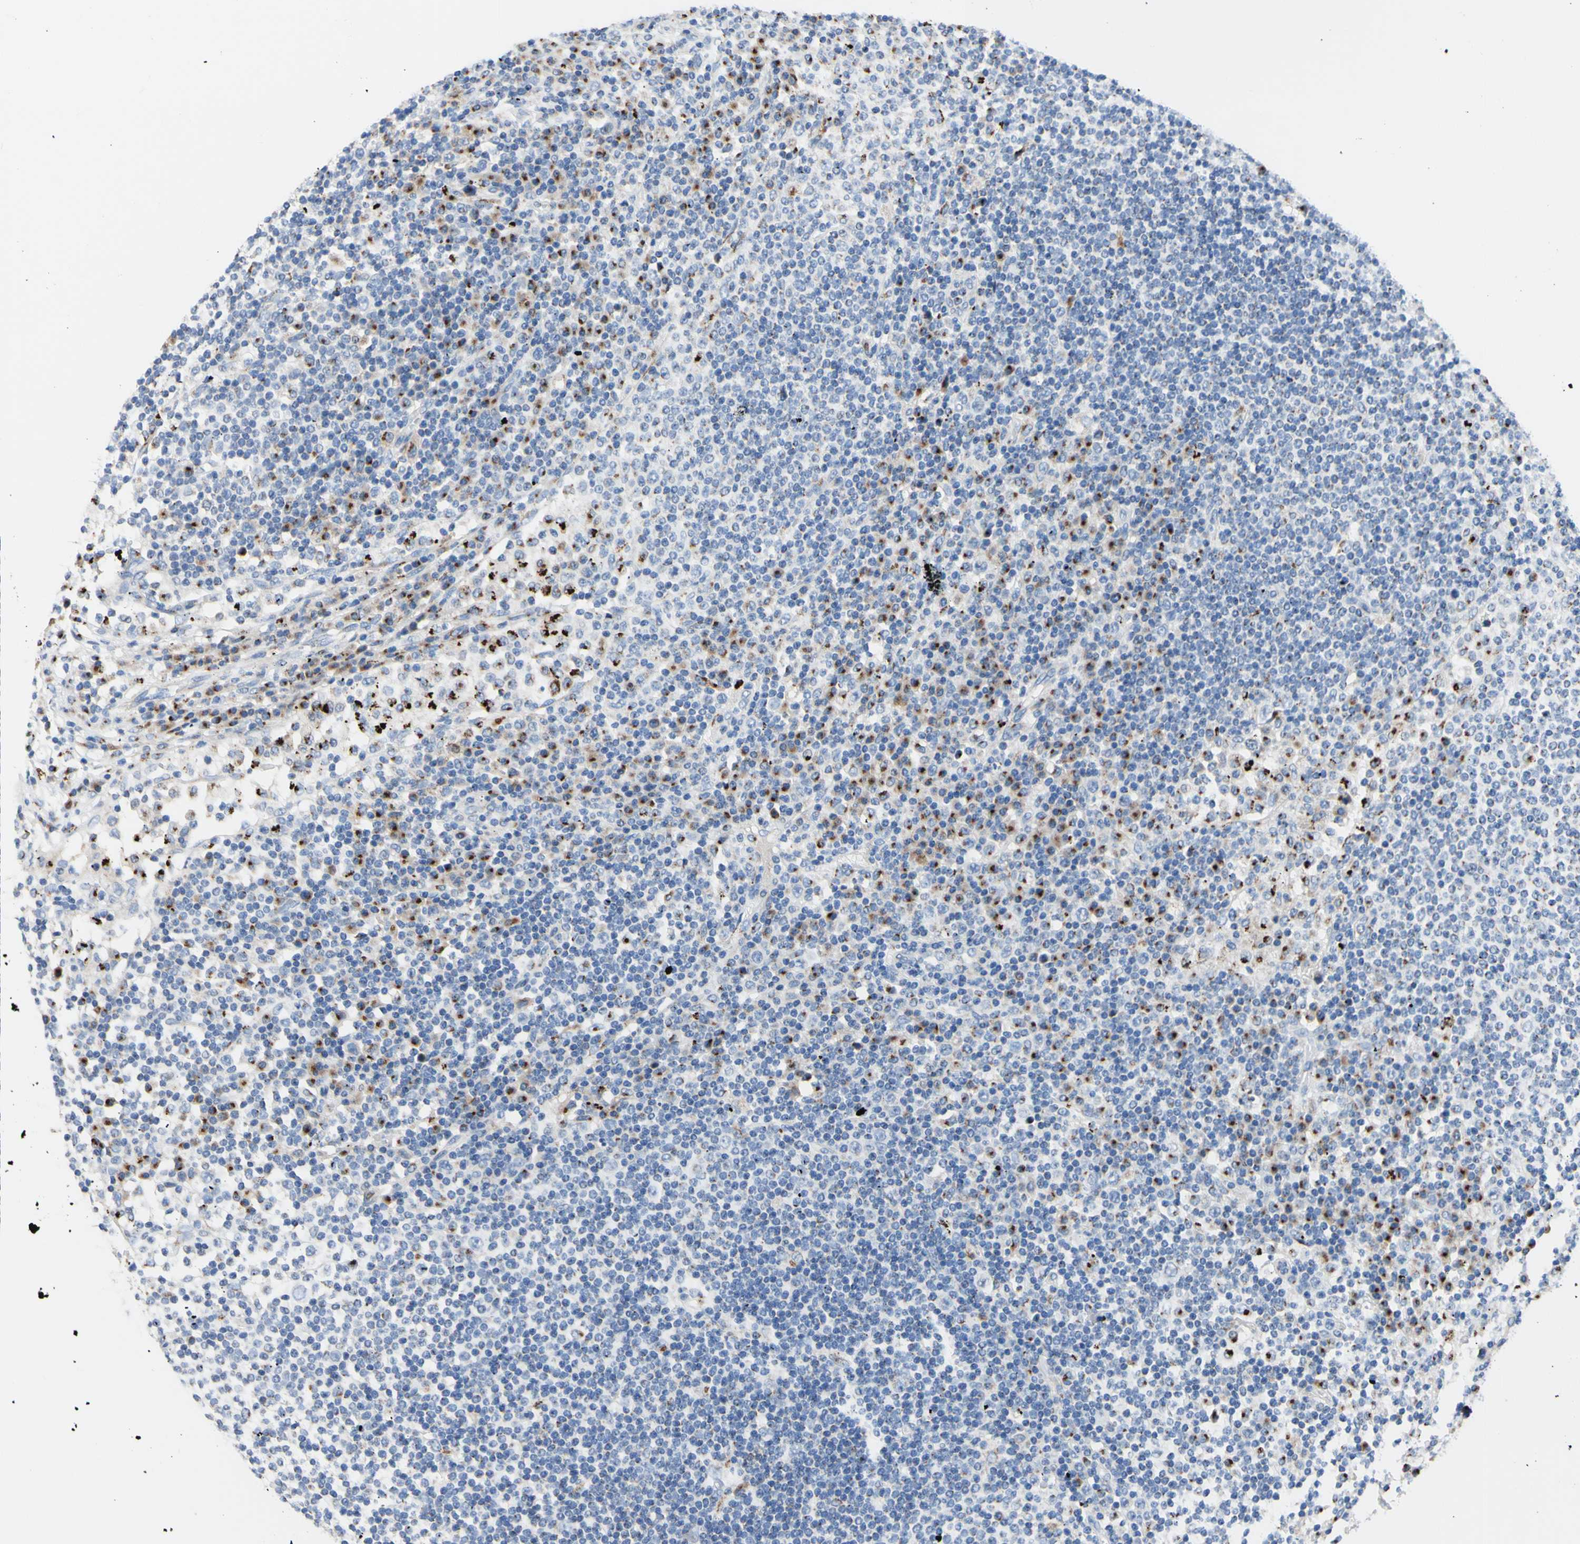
{"staining": {"intensity": "weak", "quantity": "<25%", "location": "cytoplasmic/membranous"}, "tissue": "lymph node", "cell_type": "Germinal center cells", "image_type": "normal", "snomed": [{"axis": "morphology", "description": "Normal tissue, NOS"}, {"axis": "topography", "description": "Lymph node"}], "caption": "Lymph node stained for a protein using immunohistochemistry (IHC) shows no positivity germinal center cells.", "gene": "GALNT2", "patient": {"sex": "female", "age": 53}}